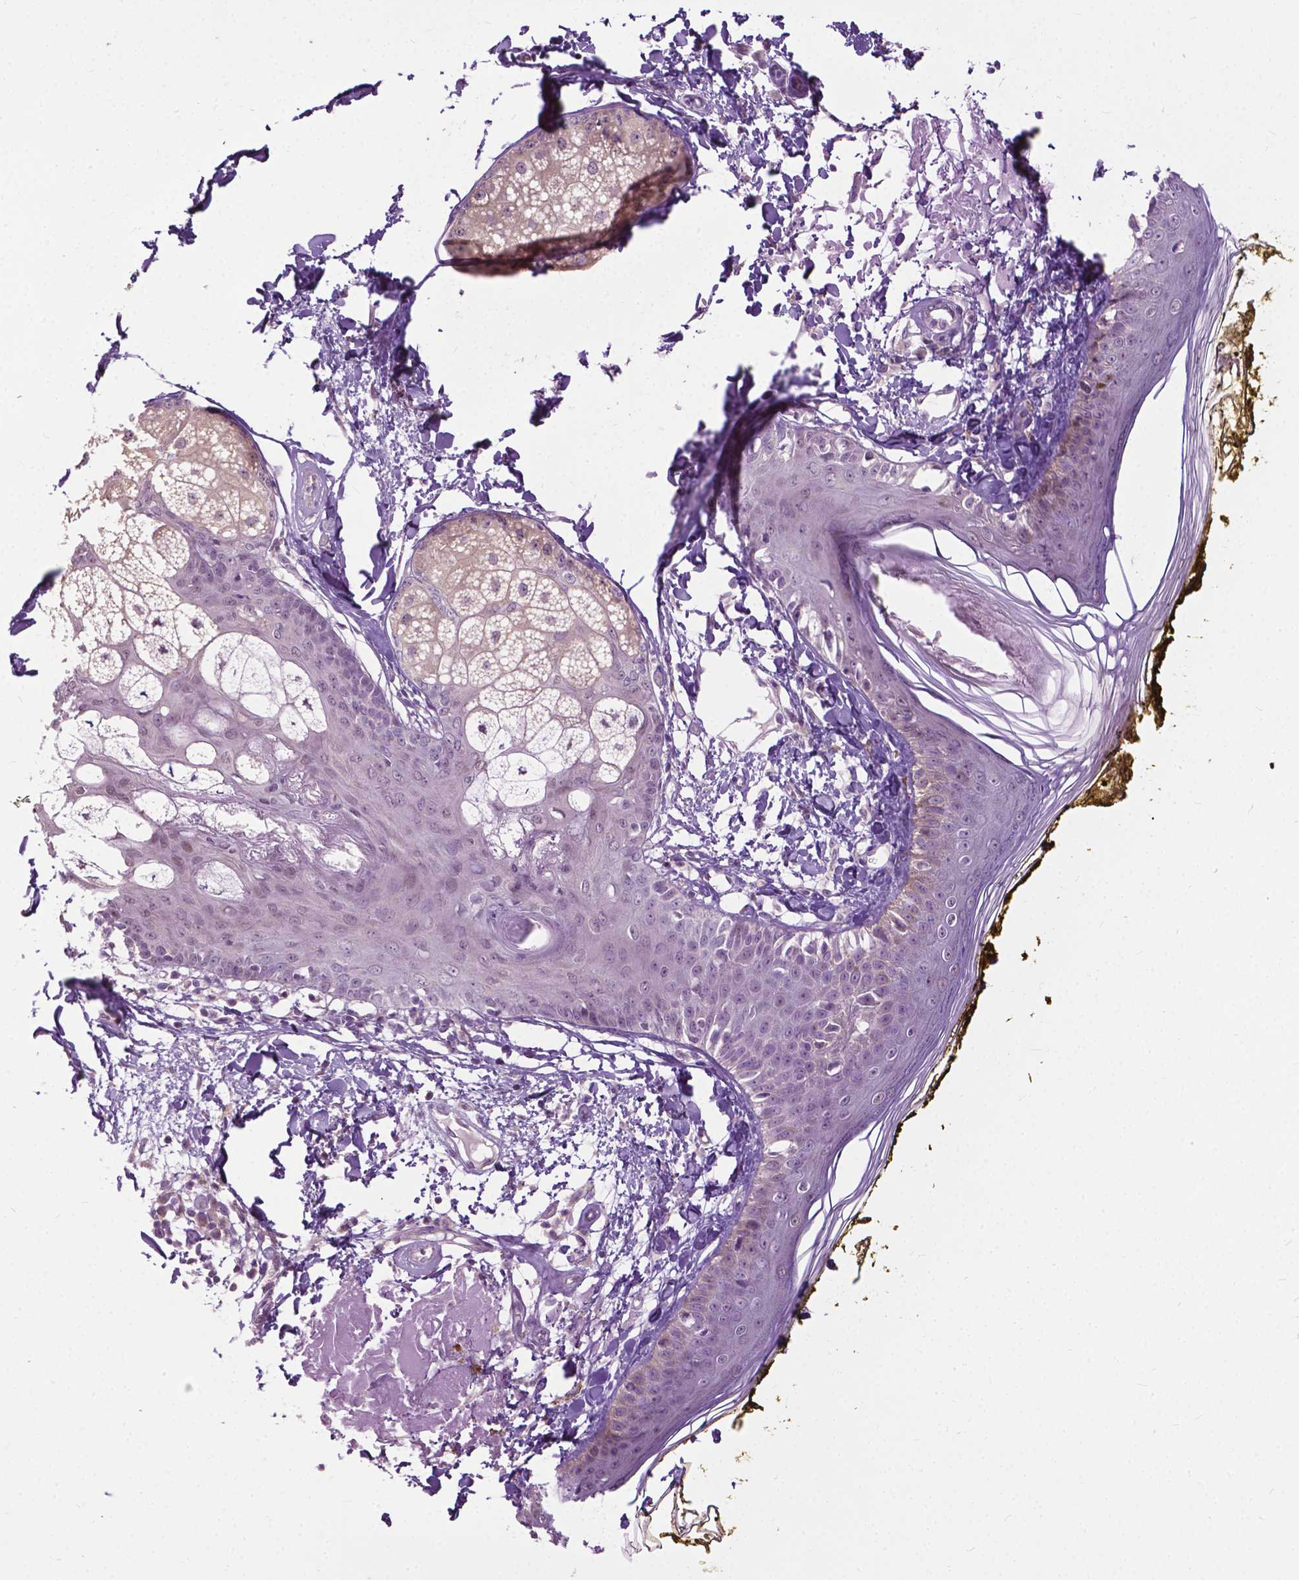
{"staining": {"intensity": "negative", "quantity": "none", "location": "none"}, "tissue": "skin", "cell_type": "Fibroblasts", "image_type": "normal", "snomed": [{"axis": "morphology", "description": "Normal tissue, NOS"}, {"axis": "topography", "description": "Skin"}], "caption": "An immunohistochemistry (IHC) micrograph of unremarkable skin is shown. There is no staining in fibroblasts of skin. The staining was performed using DAB (3,3'-diaminobenzidine) to visualize the protein expression in brown, while the nuclei were stained in blue with hematoxylin (Magnification: 20x).", "gene": "TTC9B", "patient": {"sex": "male", "age": 76}}